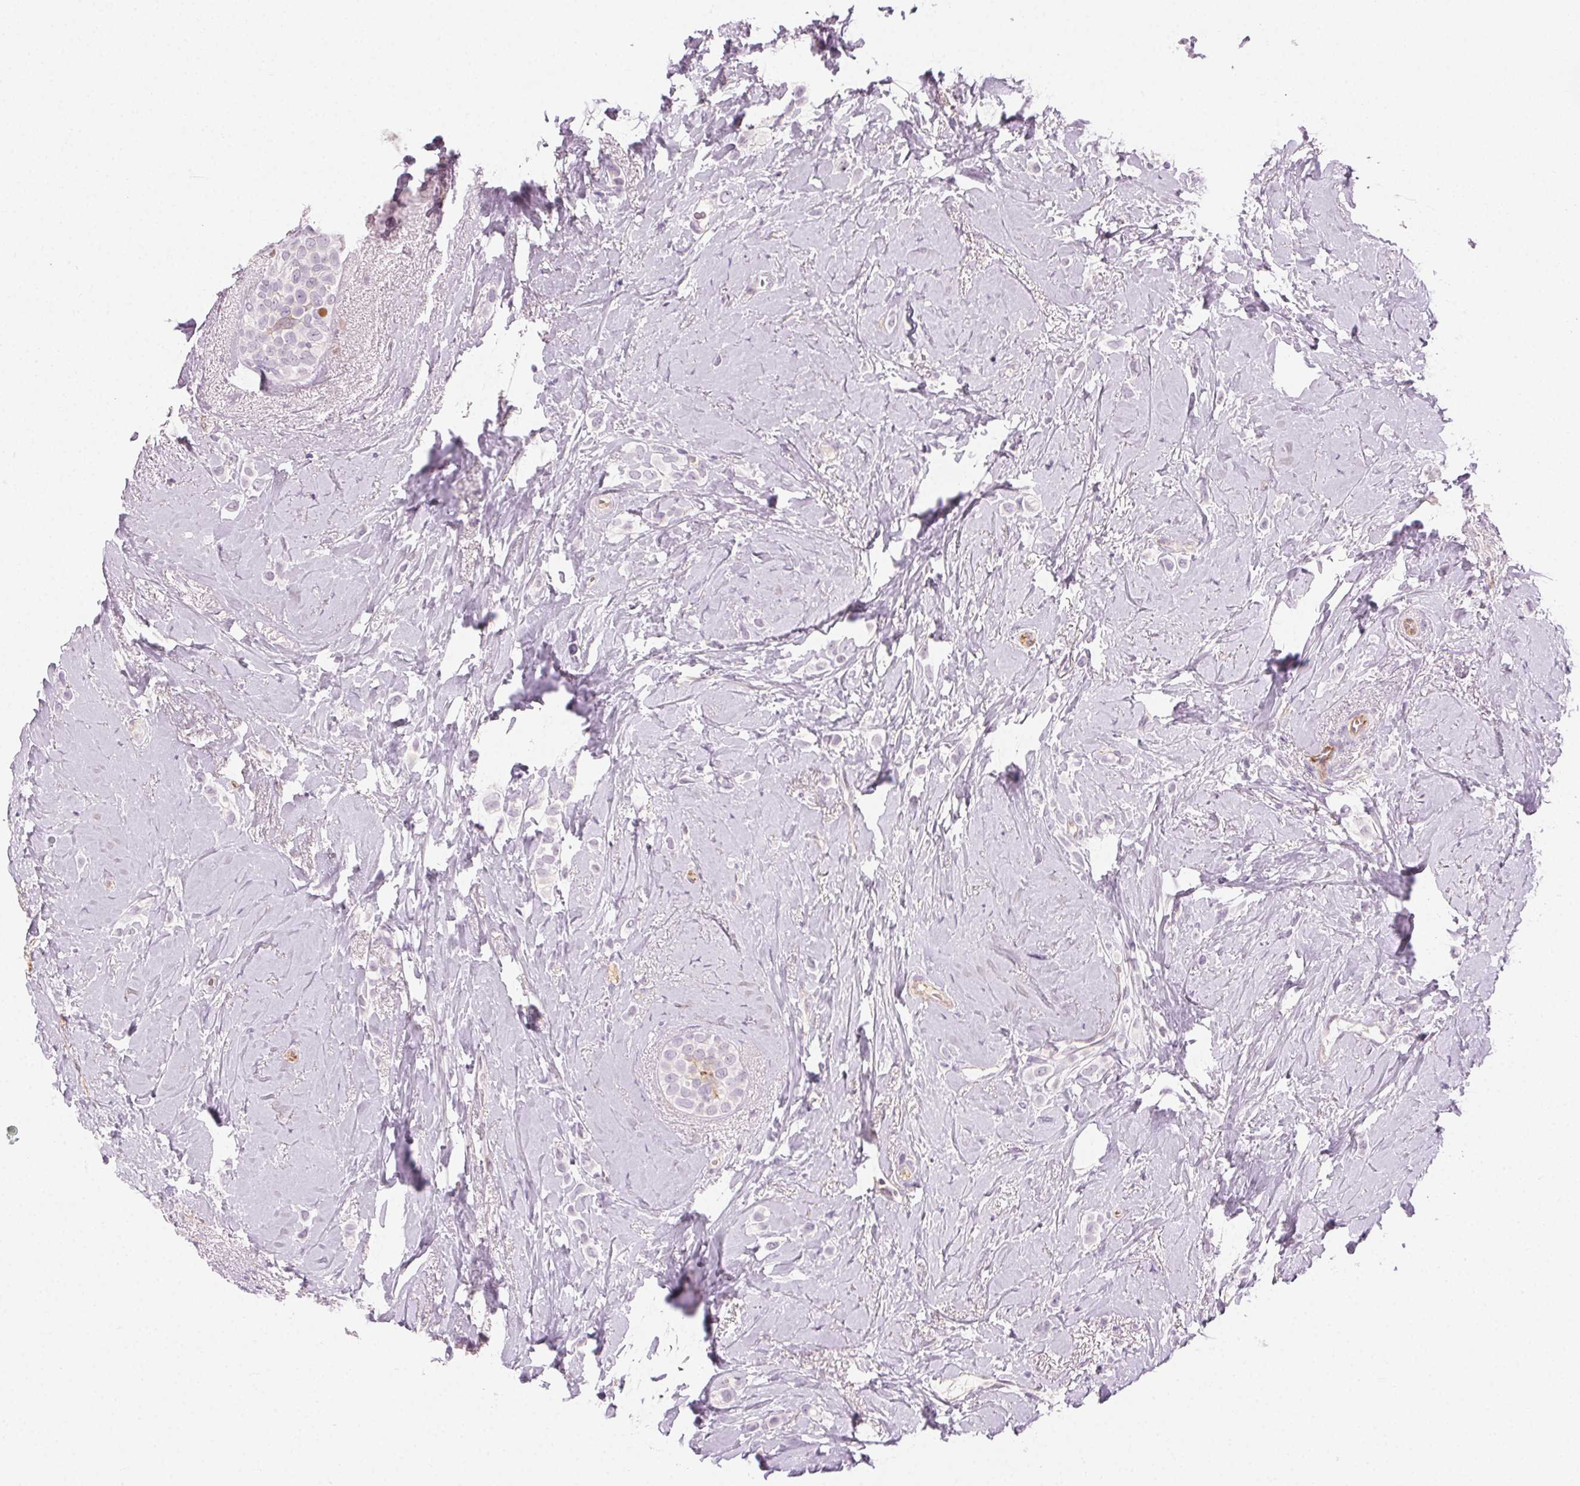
{"staining": {"intensity": "negative", "quantity": "none", "location": "none"}, "tissue": "breast cancer", "cell_type": "Tumor cells", "image_type": "cancer", "snomed": [{"axis": "morphology", "description": "Lobular carcinoma"}, {"axis": "topography", "description": "Breast"}], "caption": "Tumor cells show no significant staining in breast cancer.", "gene": "AIF1L", "patient": {"sex": "female", "age": 66}}